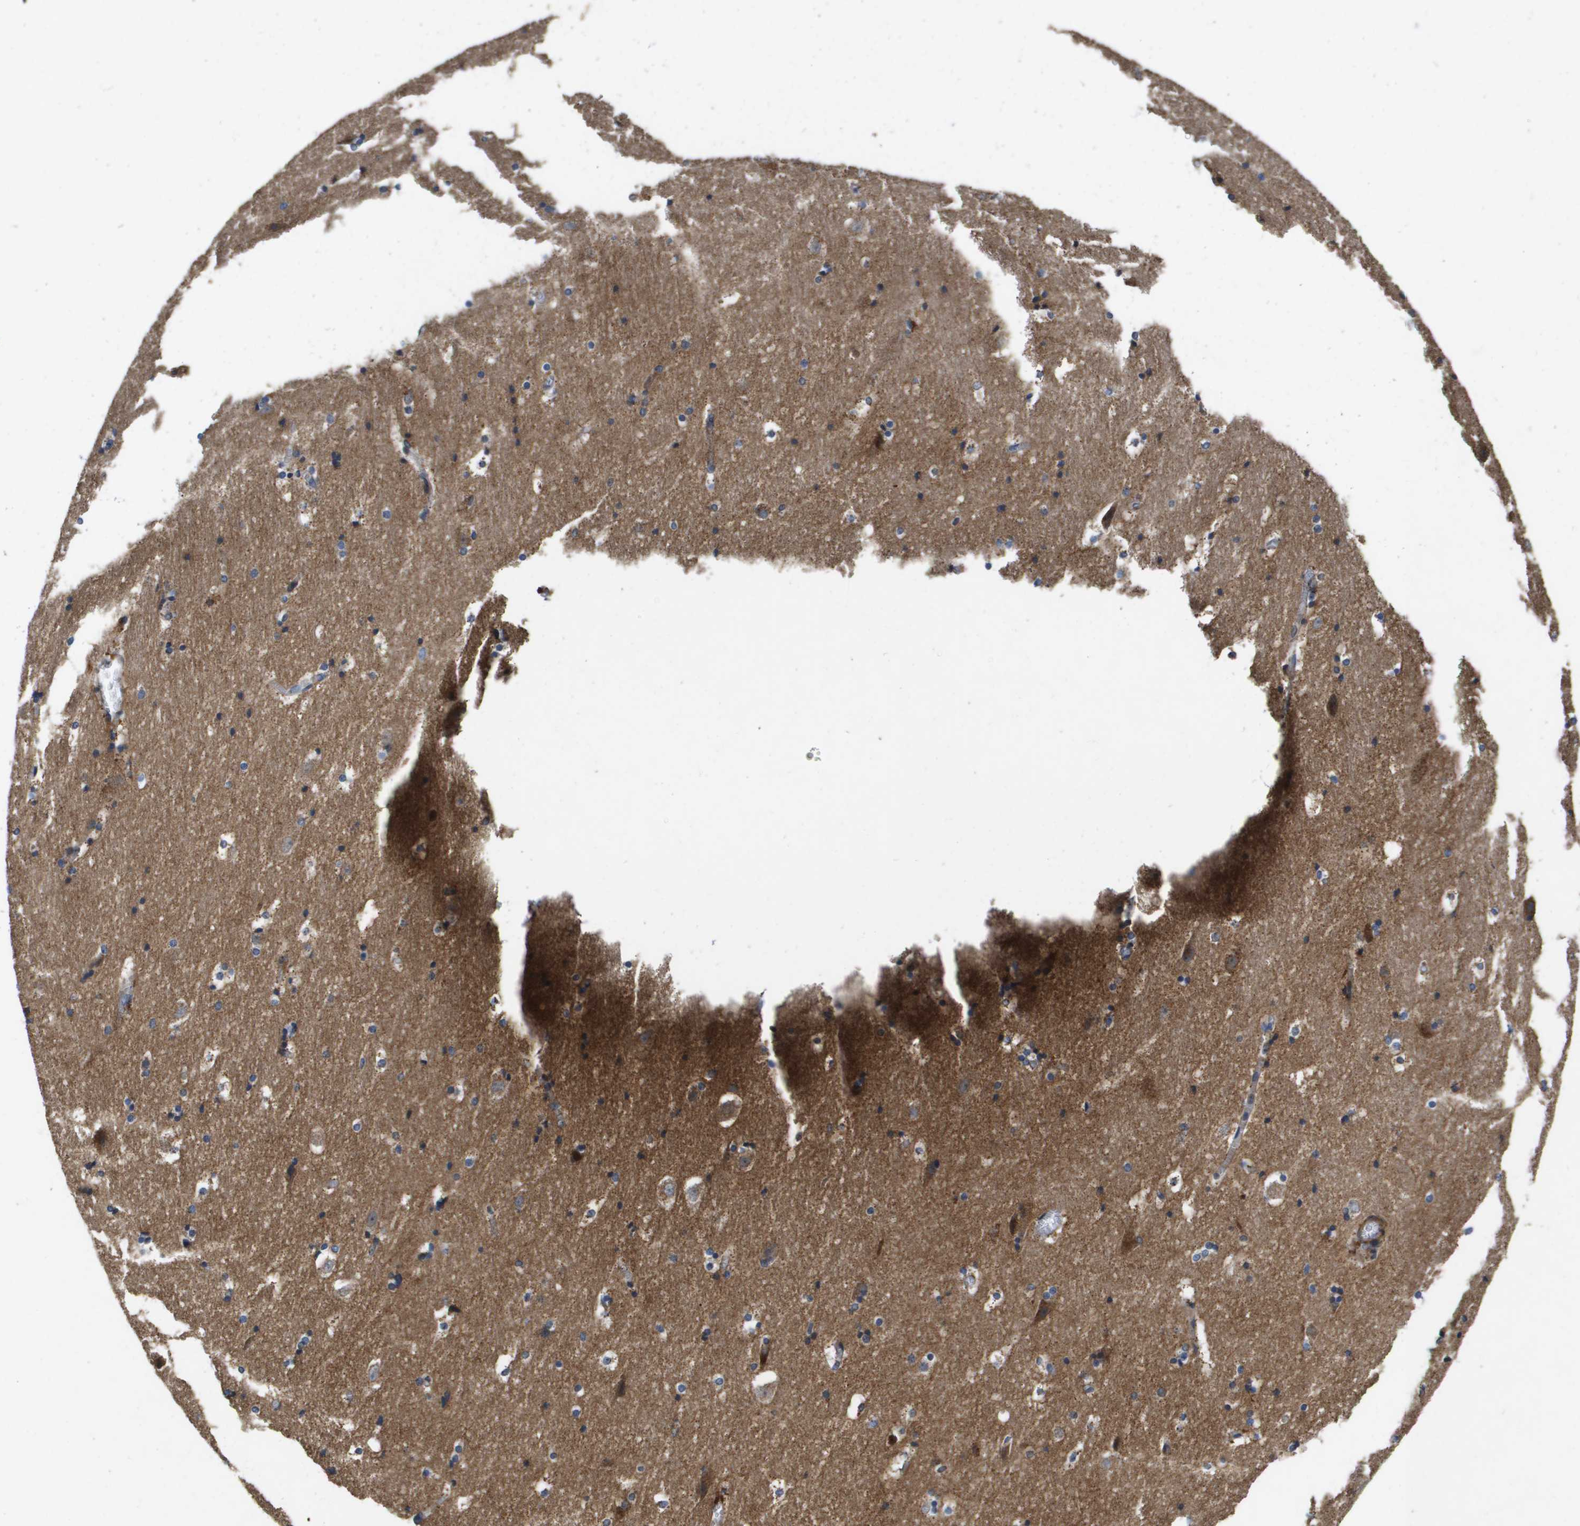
{"staining": {"intensity": "moderate", "quantity": "<25%", "location": "cytoplasmic/membranous"}, "tissue": "hippocampus", "cell_type": "Glial cells", "image_type": "normal", "snomed": [{"axis": "morphology", "description": "Normal tissue, NOS"}, {"axis": "topography", "description": "Hippocampus"}], "caption": "A histopathology image of hippocampus stained for a protein displays moderate cytoplasmic/membranous brown staining in glial cells.", "gene": "ENTPD2", "patient": {"sex": "male", "age": 45}}